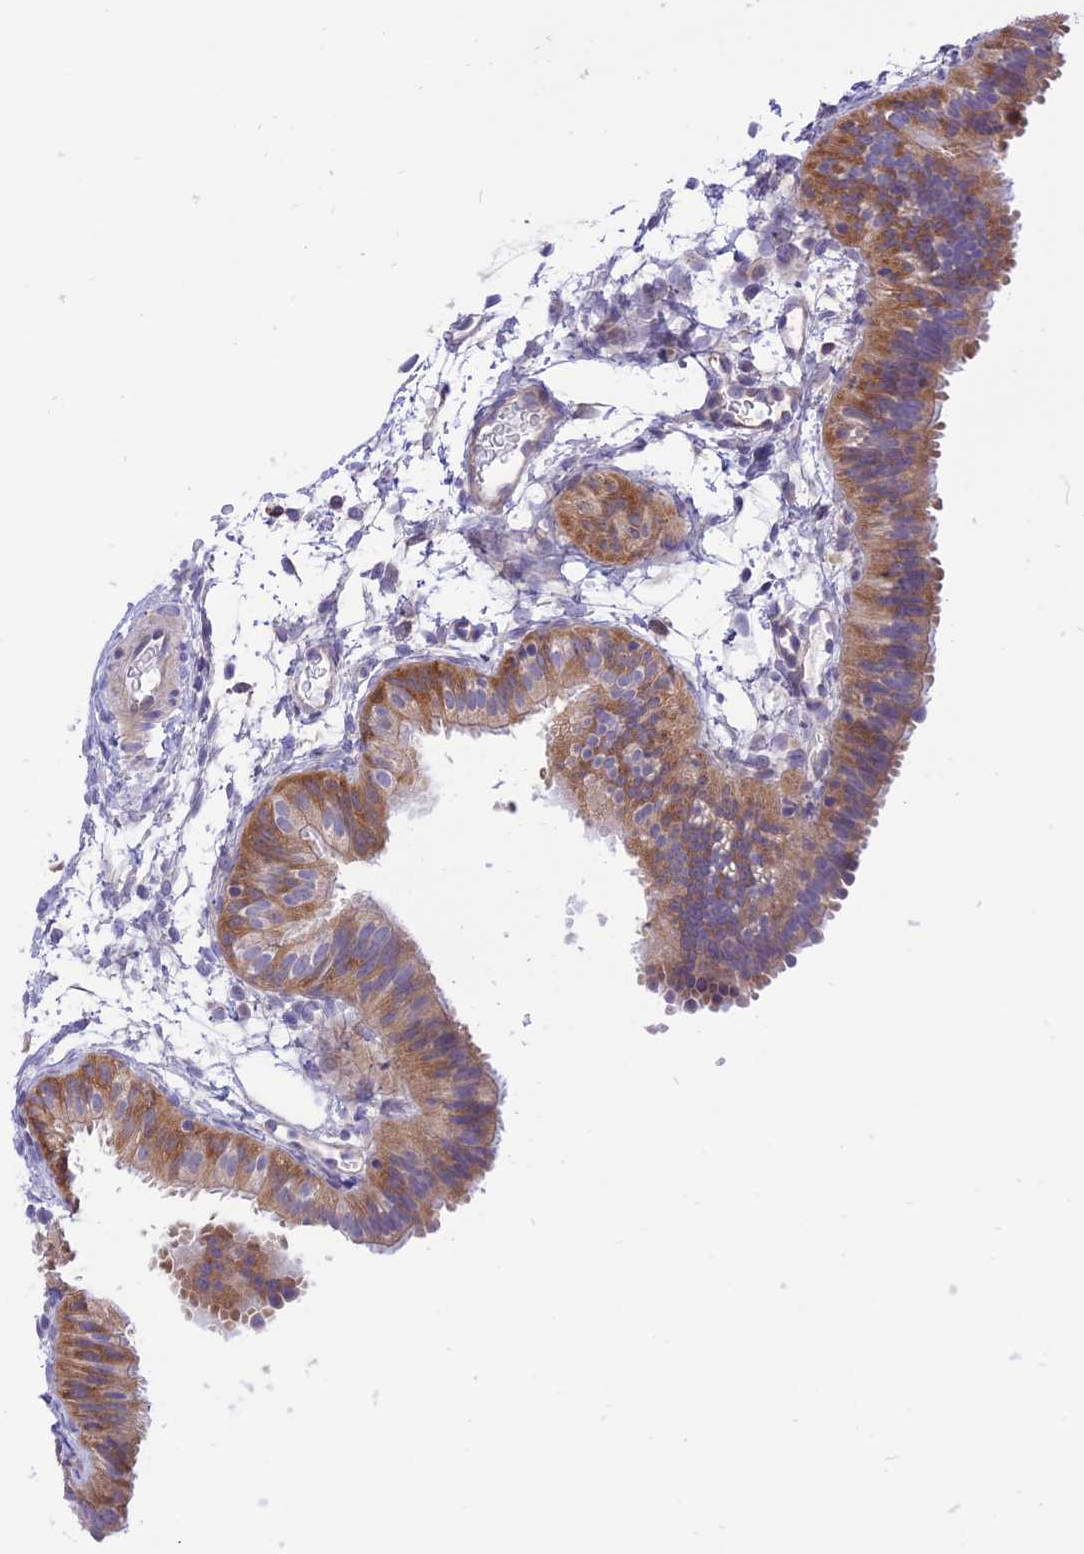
{"staining": {"intensity": "strong", "quantity": "25%-75%", "location": "cytoplasmic/membranous"}, "tissue": "fallopian tube", "cell_type": "Glandular cells", "image_type": "normal", "snomed": [{"axis": "morphology", "description": "Normal tissue, NOS"}, {"axis": "topography", "description": "Fallopian tube"}], "caption": "Immunohistochemistry (IHC) histopathology image of benign human fallopian tube stained for a protein (brown), which reveals high levels of strong cytoplasmic/membranous staining in approximately 25%-75% of glandular cells.", "gene": "ARMCX6", "patient": {"sex": "female", "age": 35}}